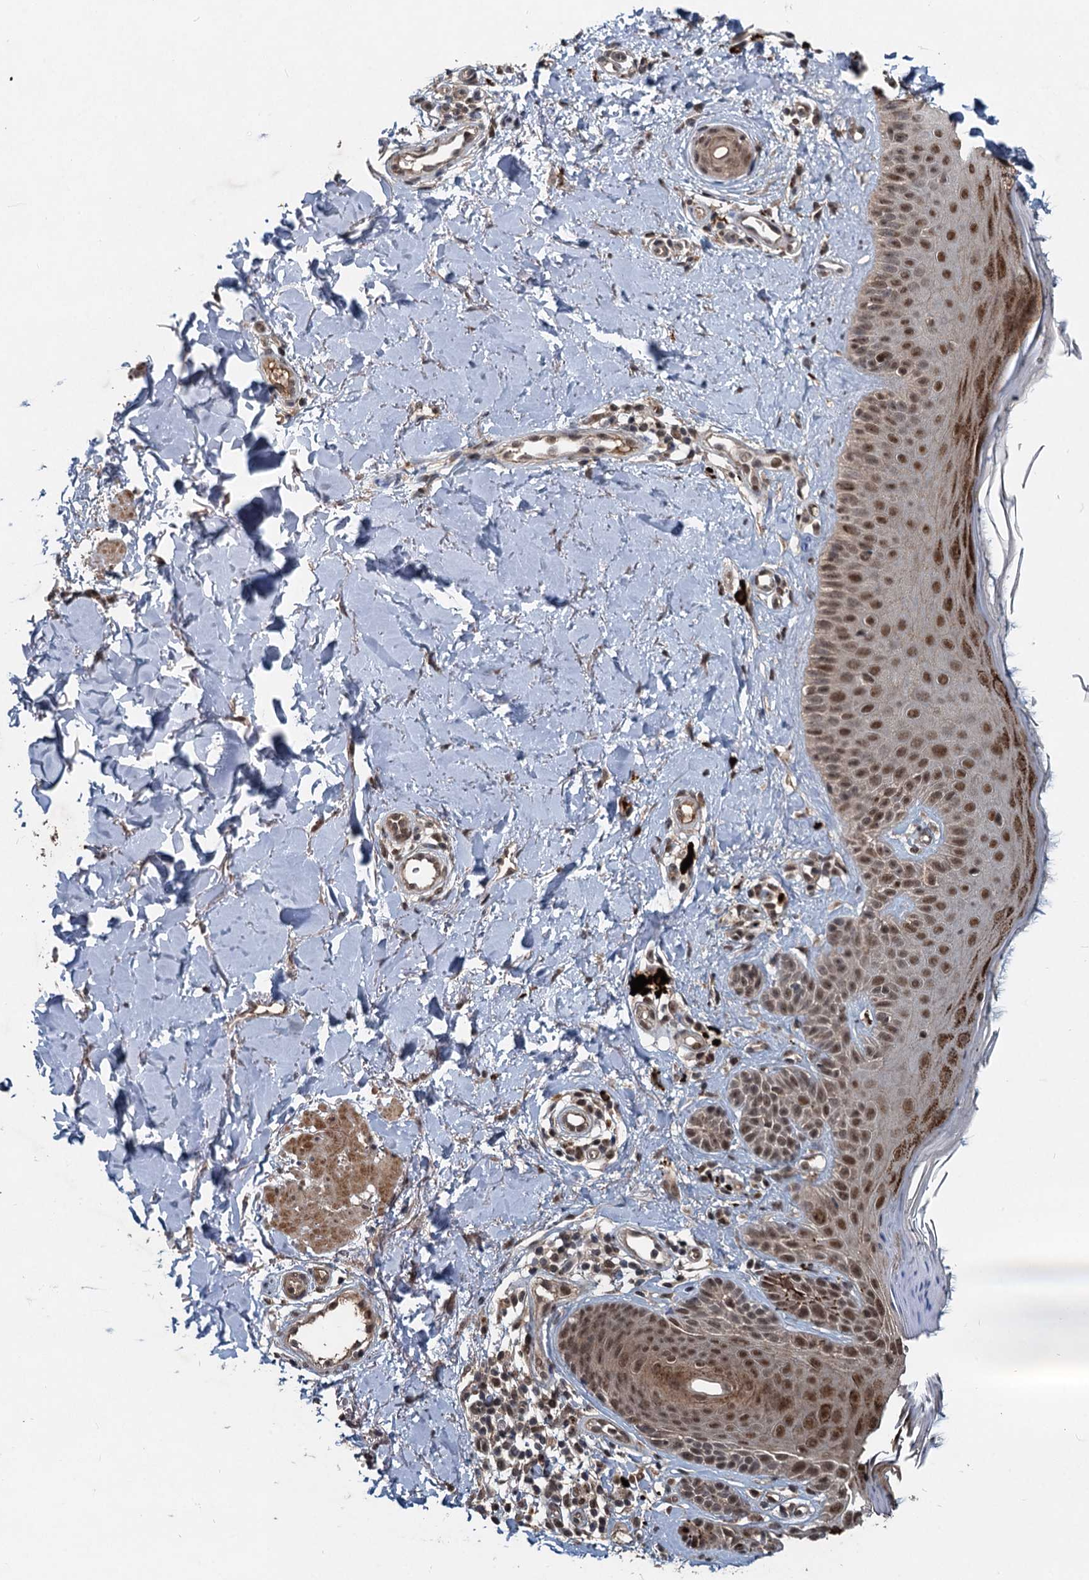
{"staining": {"intensity": "moderate", "quantity": ">75%", "location": "cytoplasmic/membranous,nuclear"}, "tissue": "skin", "cell_type": "Fibroblasts", "image_type": "normal", "snomed": [{"axis": "morphology", "description": "Normal tissue, NOS"}, {"axis": "topography", "description": "Skin"}], "caption": "The micrograph reveals staining of unremarkable skin, revealing moderate cytoplasmic/membranous,nuclear protein positivity (brown color) within fibroblasts.", "gene": "RITA1", "patient": {"sex": "male", "age": 52}}